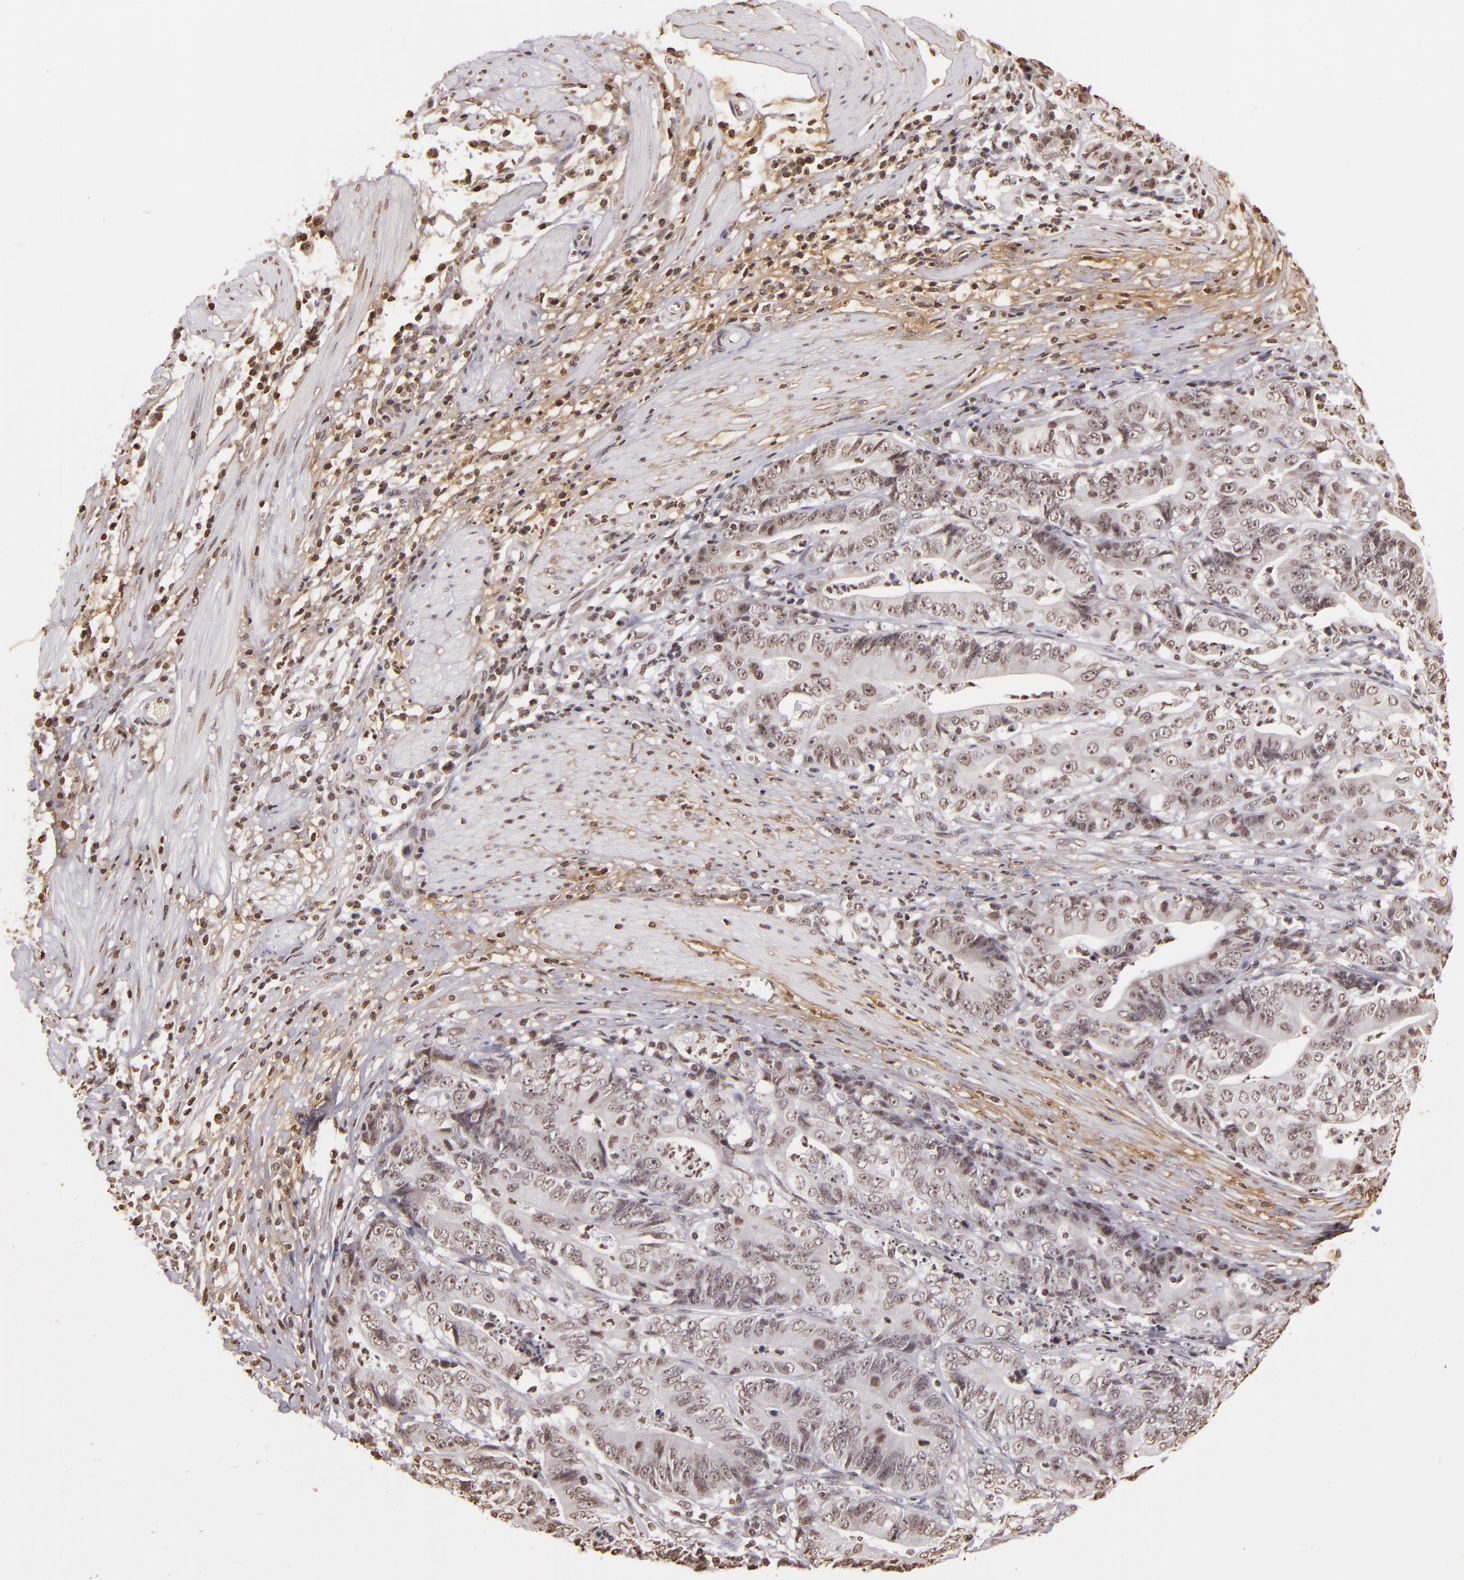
{"staining": {"intensity": "weak", "quantity": "<25%", "location": "nuclear"}, "tissue": "stomach cancer", "cell_type": "Tumor cells", "image_type": "cancer", "snomed": [{"axis": "morphology", "description": "Adenocarcinoma, NOS"}, {"axis": "topography", "description": "Stomach, lower"}], "caption": "There is no significant staining in tumor cells of adenocarcinoma (stomach).", "gene": "THRB", "patient": {"sex": "female", "age": 86}}